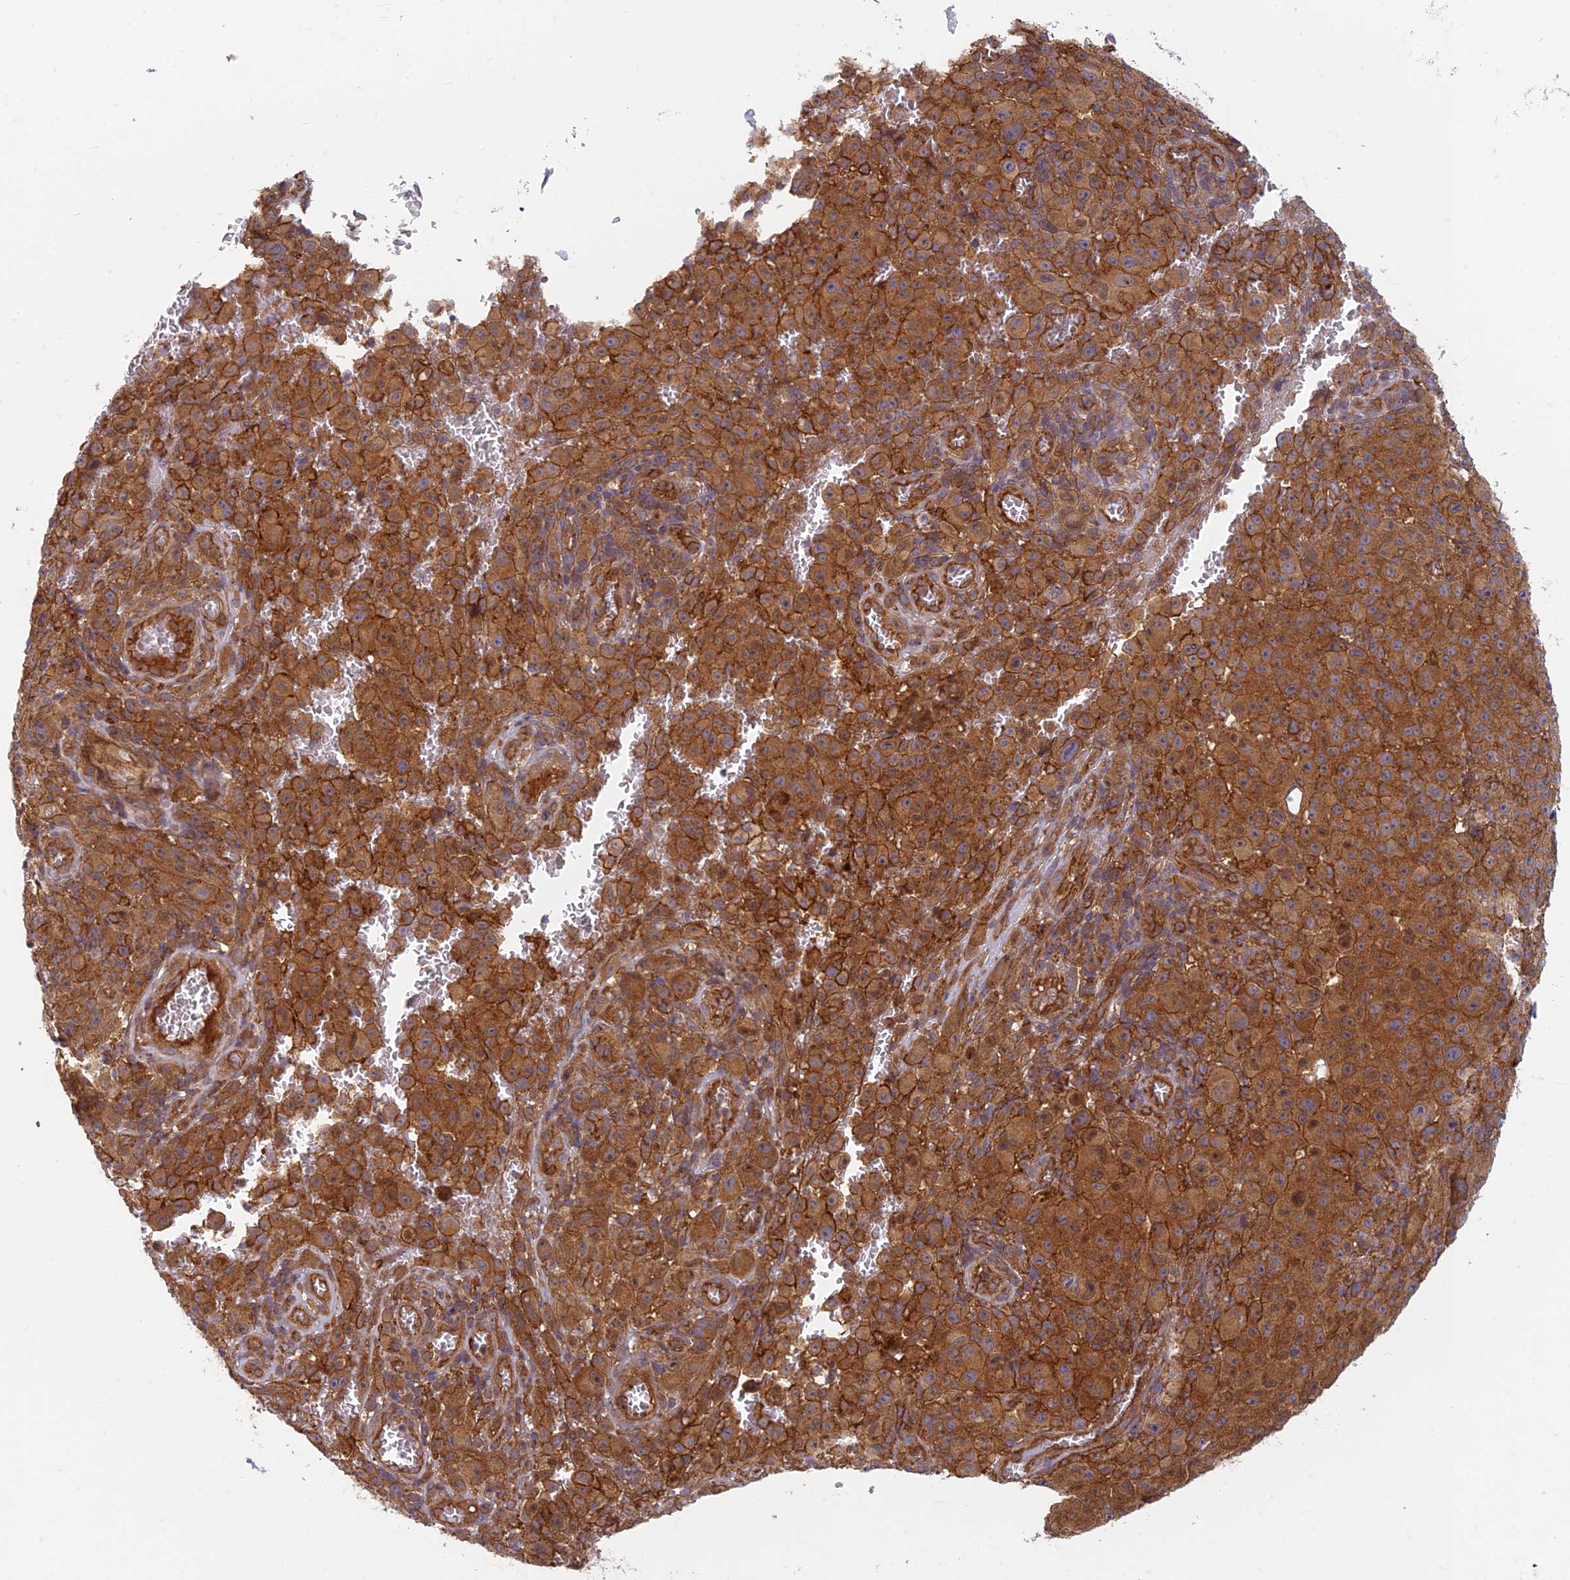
{"staining": {"intensity": "strong", "quantity": ">75%", "location": "cytoplasmic/membranous"}, "tissue": "melanoma", "cell_type": "Tumor cells", "image_type": "cancer", "snomed": [{"axis": "morphology", "description": "Malignant melanoma, NOS"}, {"axis": "topography", "description": "Skin"}], "caption": "Melanoma was stained to show a protein in brown. There is high levels of strong cytoplasmic/membranous expression in about >75% of tumor cells.", "gene": "TCF25", "patient": {"sex": "female", "age": 82}}